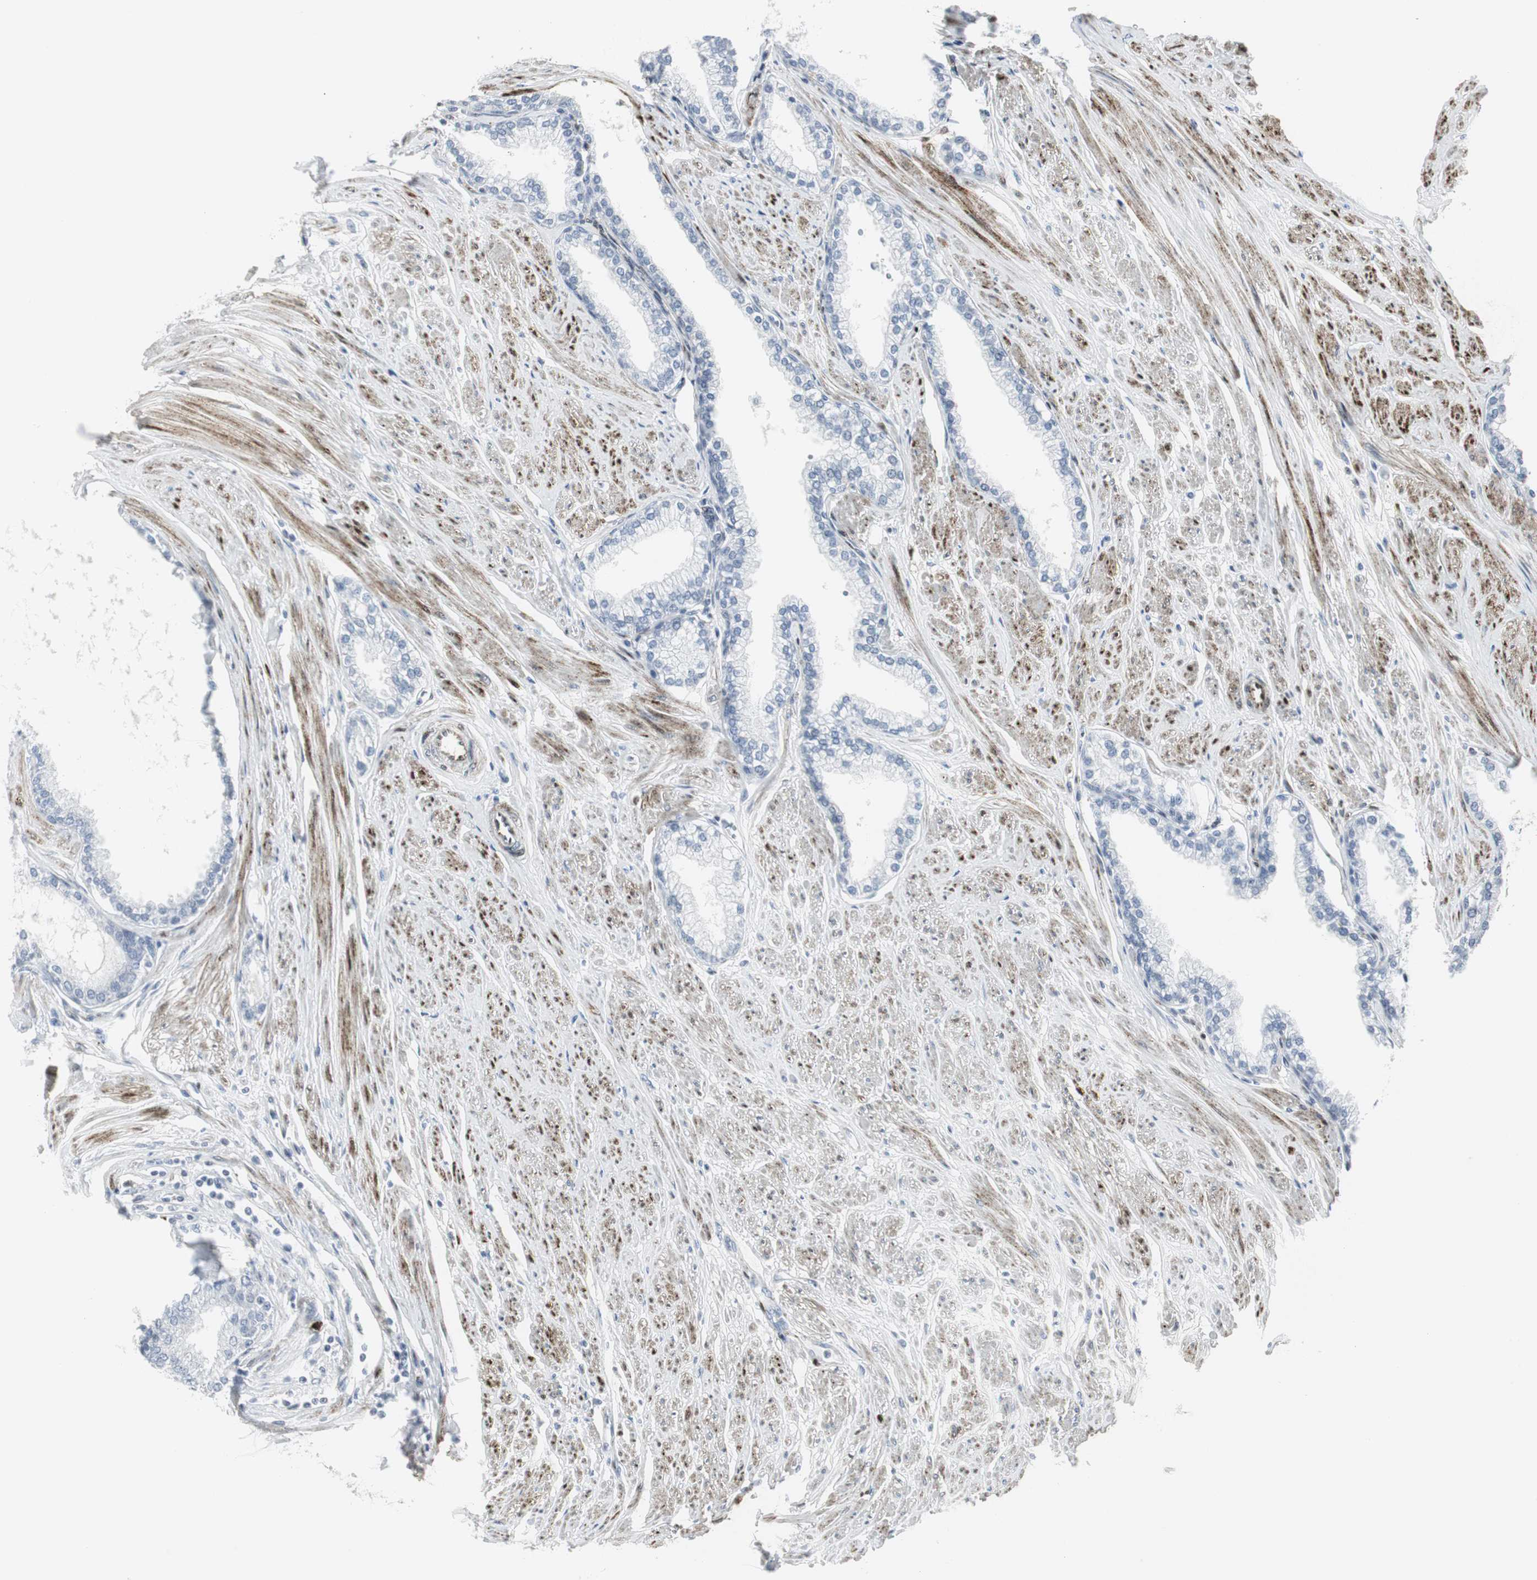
{"staining": {"intensity": "negative", "quantity": "none", "location": "none"}, "tissue": "prostate", "cell_type": "Glandular cells", "image_type": "normal", "snomed": [{"axis": "morphology", "description": "Normal tissue, NOS"}, {"axis": "topography", "description": "Prostate"}], "caption": "Immunohistochemical staining of benign human prostate shows no significant positivity in glandular cells. (Brightfield microscopy of DAB IHC at high magnification).", "gene": "PPP1R14A", "patient": {"sex": "male", "age": 64}}